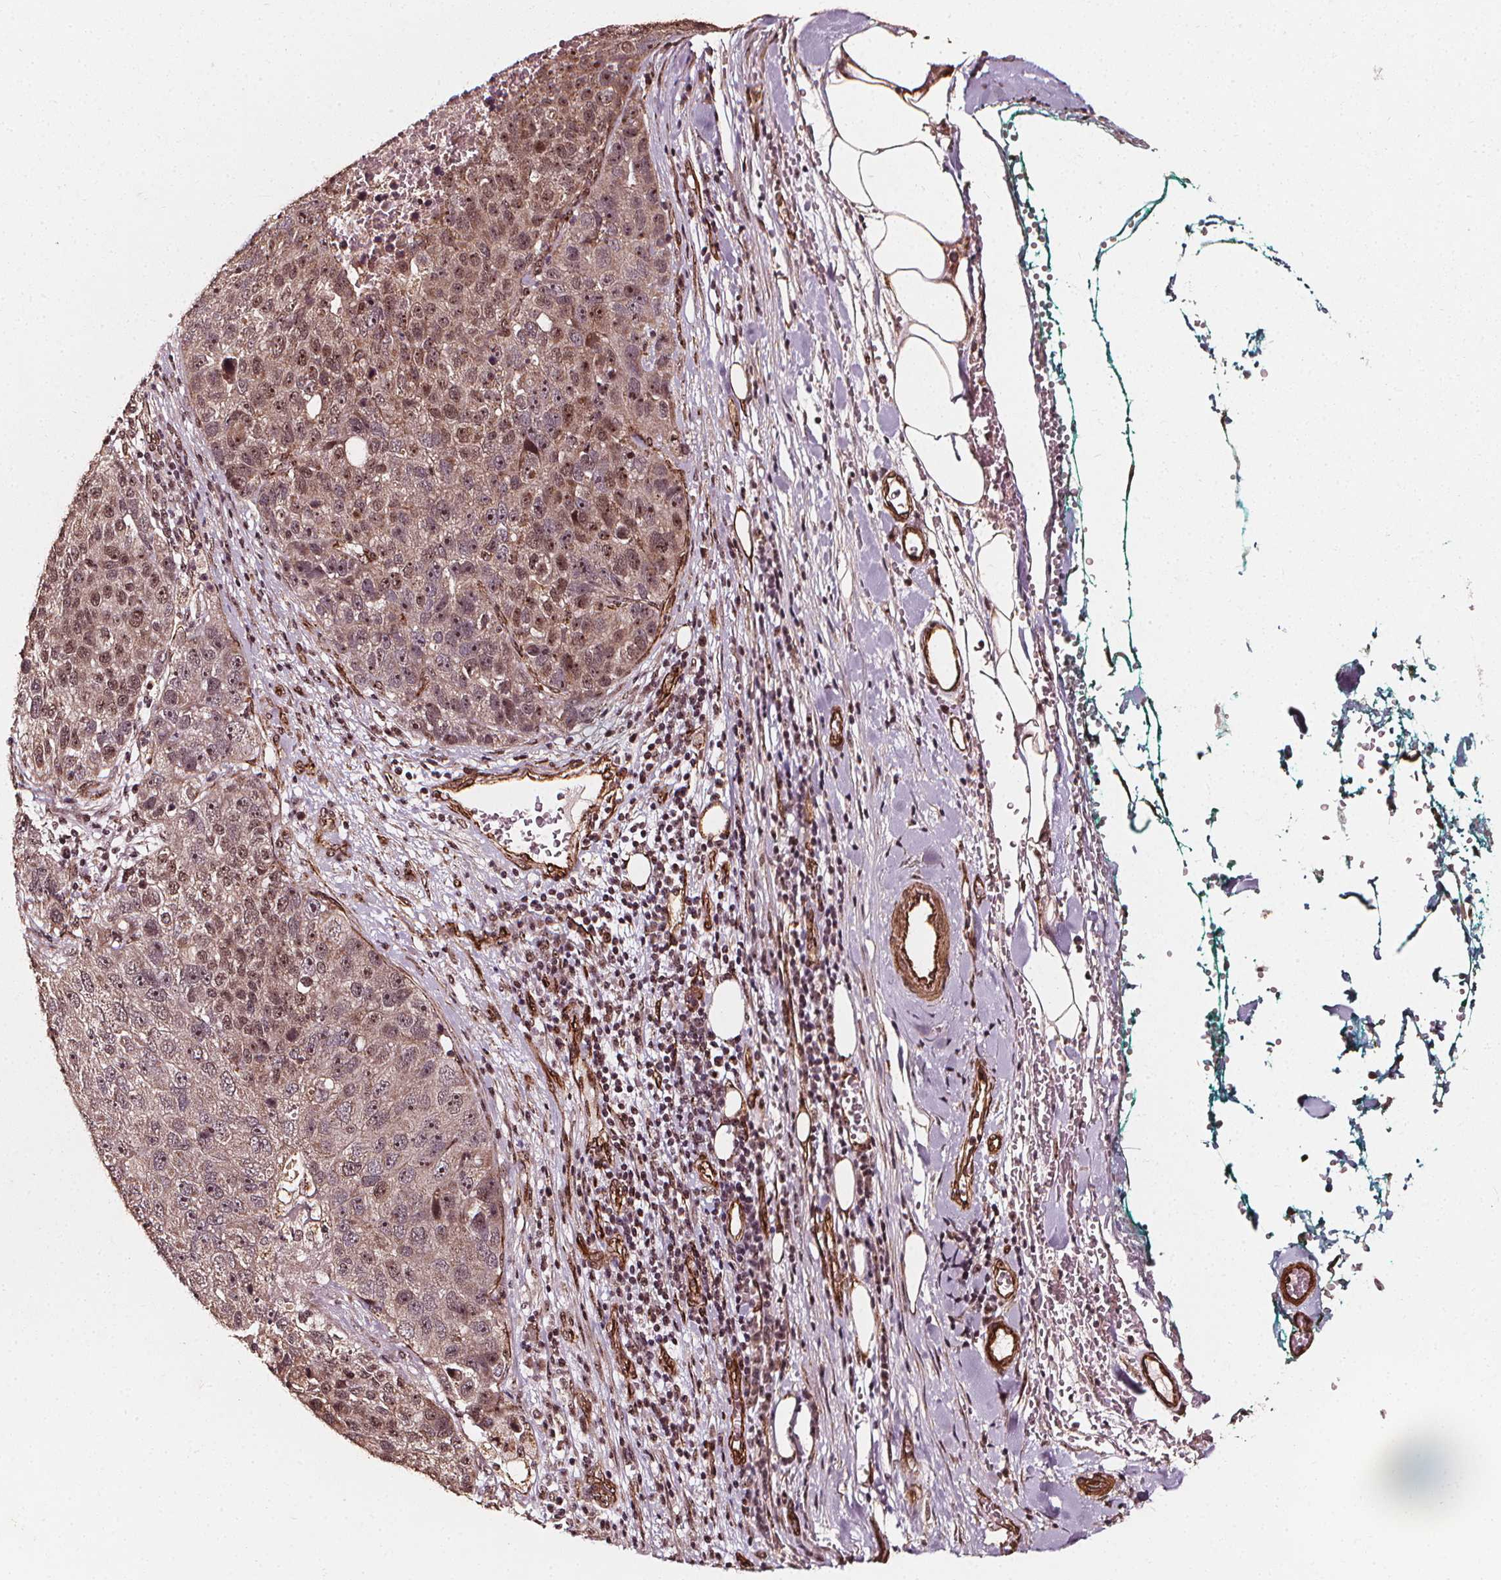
{"staining": {"intensity": "moderate", "quantity": ">75%", "location": "nuclear"}, "tissue": "pancreatic cancer", "cell_type": "Tumor cells", "image_type": "cancer", "snomed": [{"axis": "morphology", "description": "Adenocarcinoma, NOS"}, {"axis": "topography", "description": "Pancreas"}], "caption": "Pancreatic cancer stained for a protein shows moderate nuclear positivity in tumor cells. (DAB (3,3'-diaminobenzidine) = brown stain, brightfield microscopy at high magnification).", "gene": "EXOSC9", "patient": {"sex": "female", "age": 61}}